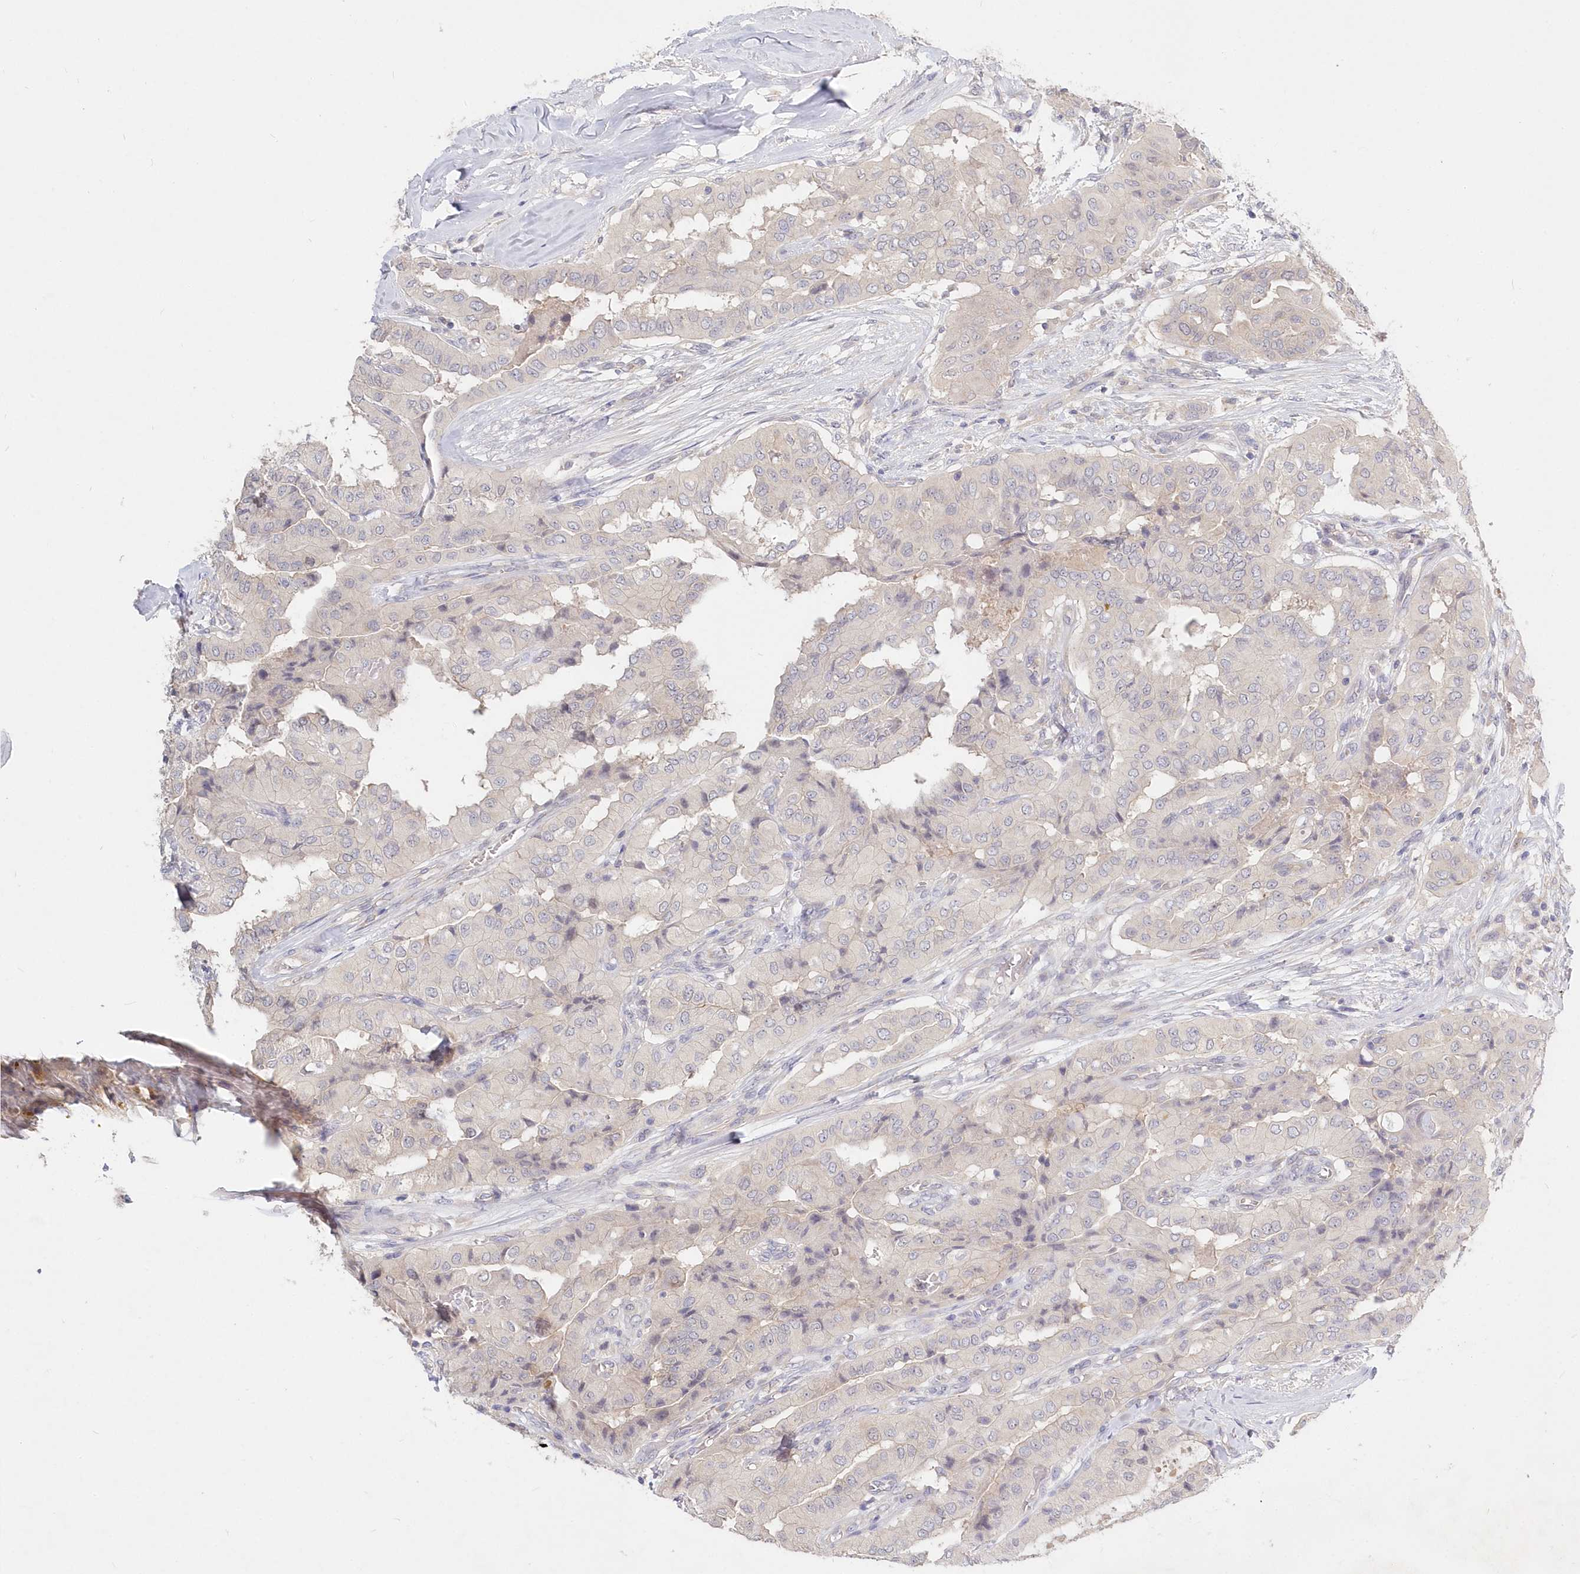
{"staining": {"intensity": "negative", "quantity": "none", "location": "none"}, "tissue": "thyroid cancer", "cell_type": "Tumor cells", "image_type": "cancer", "snomed": [{"axis": "morphology", "description": "Papillary adenocarcinoma, NOS"}, {"axis": "topography", "description": "Thyroid gland"}], "caption": "Immunohistochemistry photomicrograph of thyroid papillary adenocarcinoma stained for a protein (brown), which exhibits no expression in tumor cells. Nuclei are stained in blue.", "gene": "KATNA1", "patient": {"sex": "female", "age": 59}}